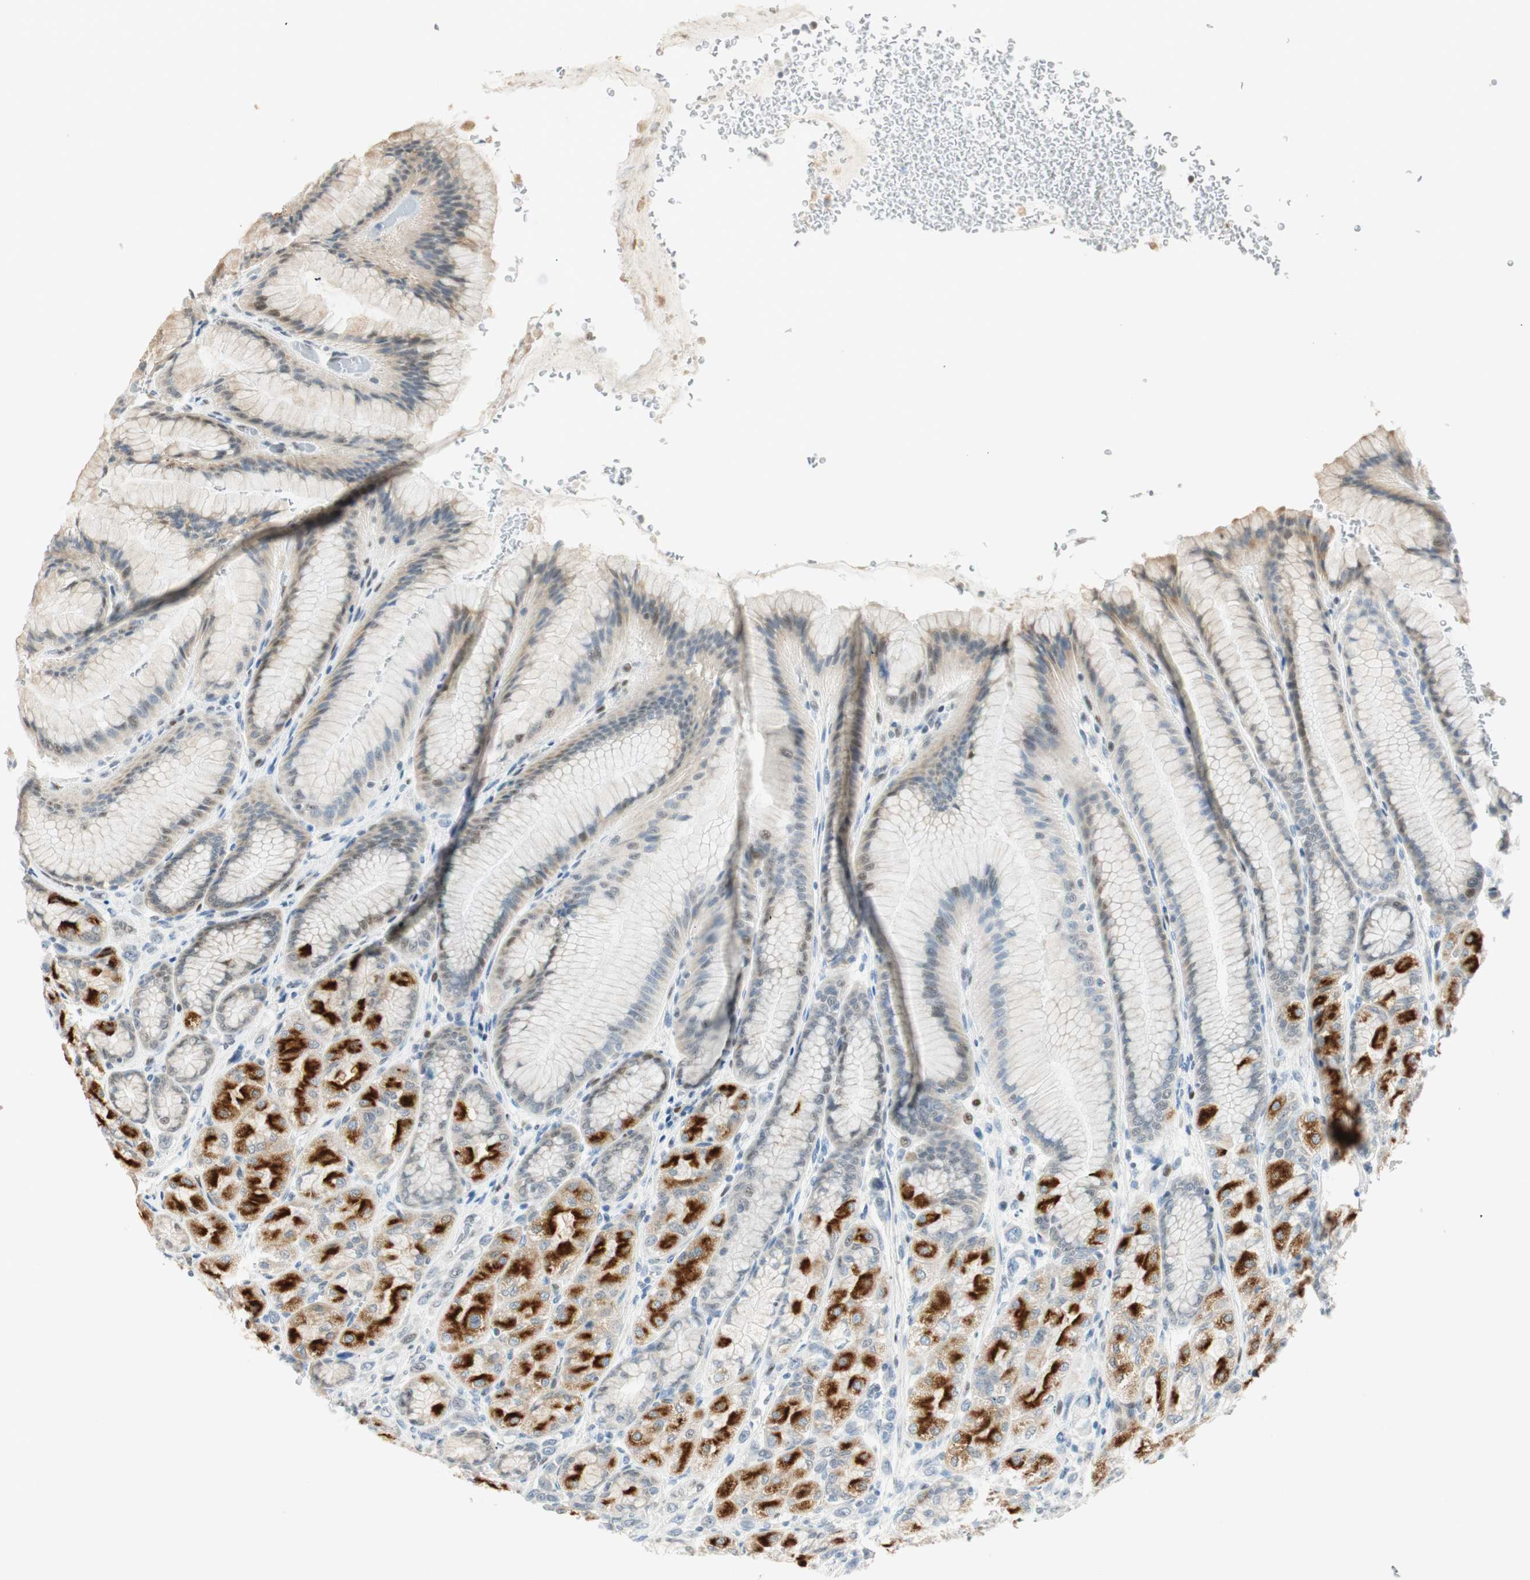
{"staining": {"intensity": "strong", "quantity": "25%-75%", "location": "cytoplasmic/membranous"}, "tissue": "stomach", "cell_type": "Glandular cells", "image_type": "normal", "snomed": [{"axis": "morphology", "description": "Normal tissue, NOS"}, {"axis": "morphology", "description": "Adenocarcinoma, NOS"}, {"axis": "topography", "description": "Stomach"}, {"axis": "topography", "description": "Stomach, lower"}], "caption": "Stomach stained for a protein (brown) demonstrates strong cytoplasmic/membranous positive positivity in about 25%-75% of glandular cells.", "gene": "MSX2", "patient": {"sex": "female", "age": 65}}